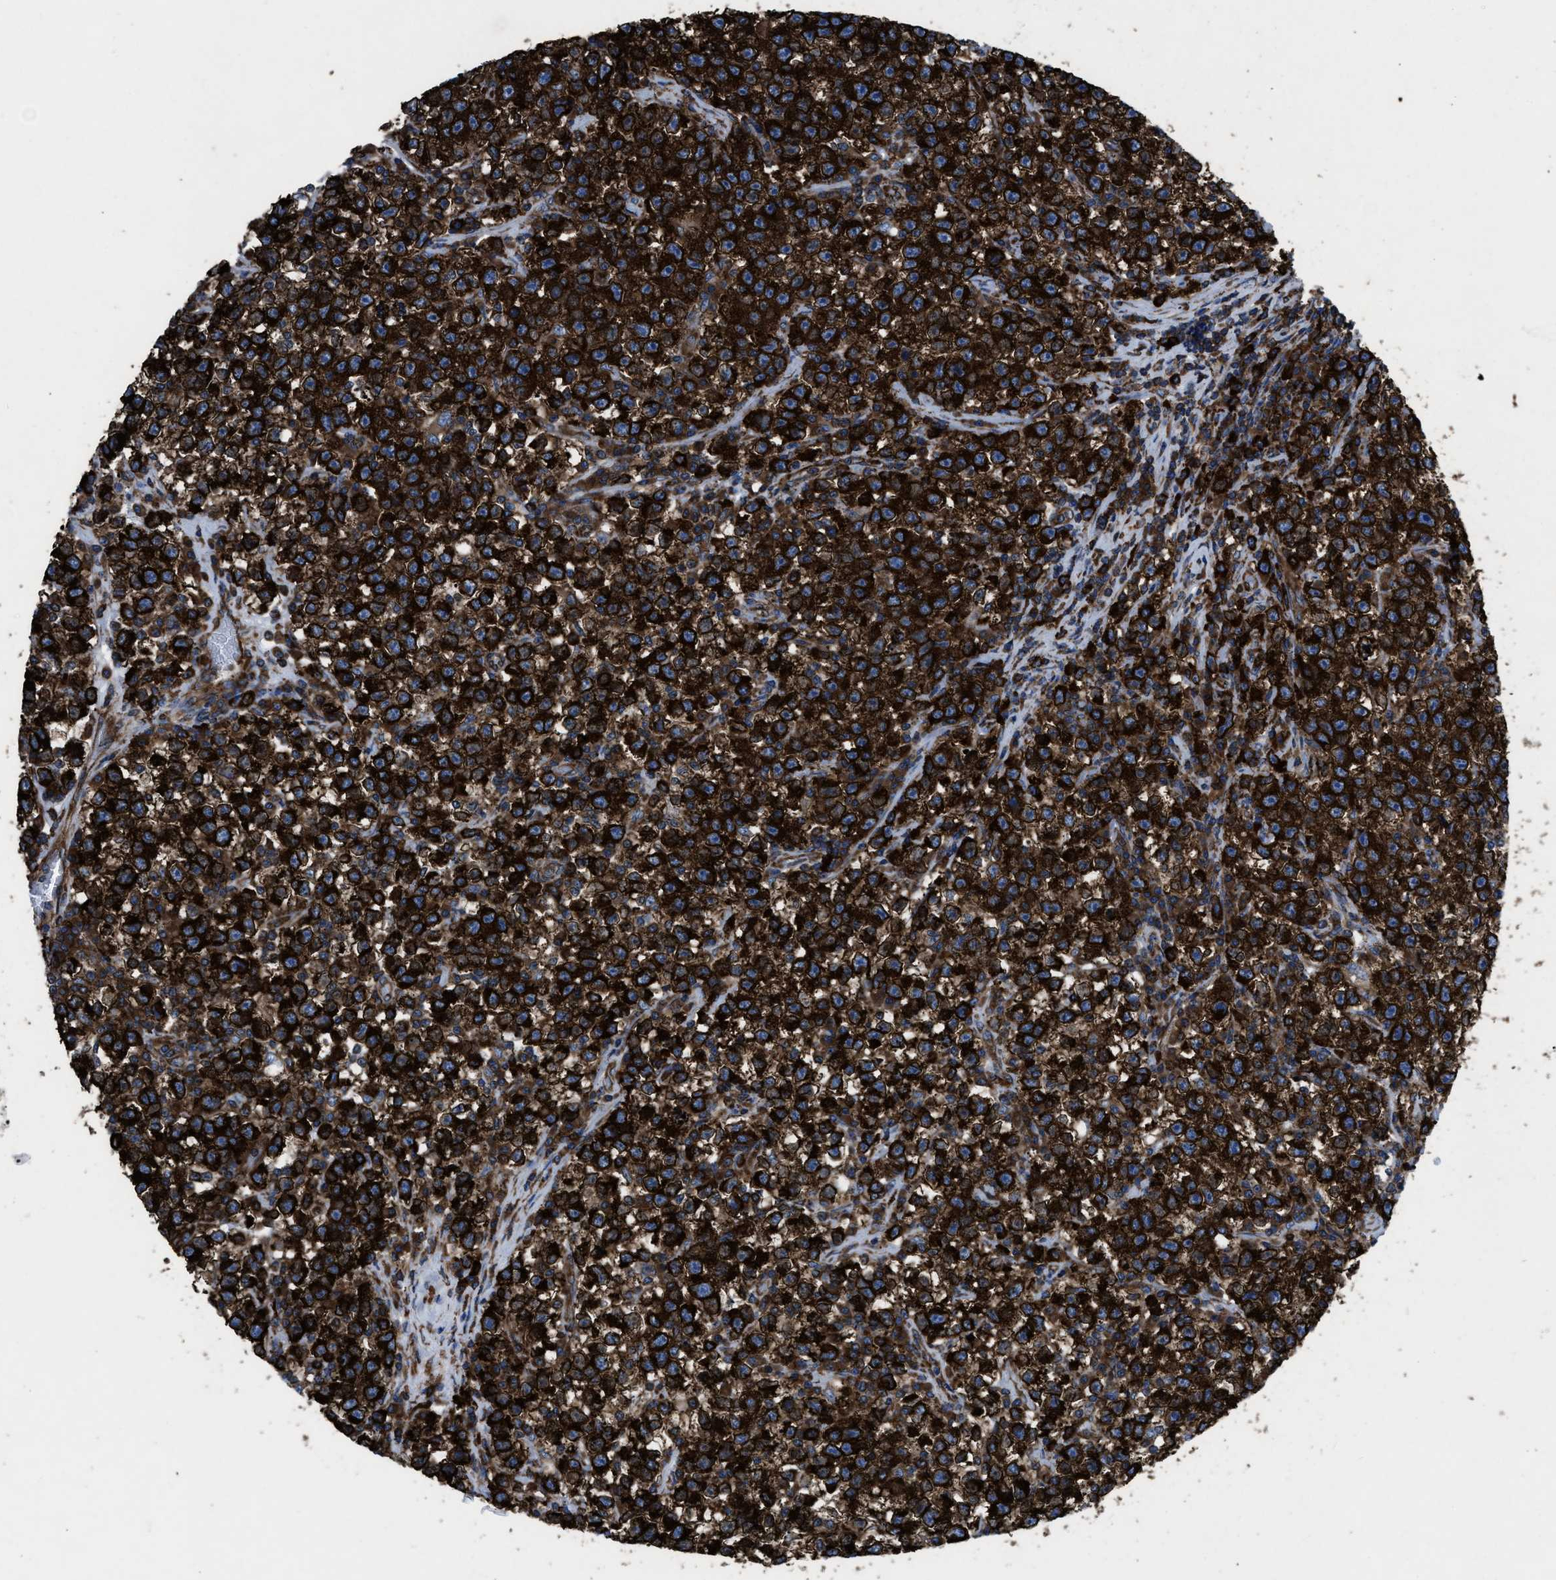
{"staining": {"intensity": "strong", "quantity": ">75%", "location": "cytoplasmic/membranous"}, "tissue": "testis cancer", "cell_type": "Tumor cells", "image_type": "cancer", "snomed": [{"axis": "morphology", "description": "Seminoma, NOS"}, {"axis": "topography", "description": "Testis"}], "caption": "A high-resolution micrograph shows IHC staining of testis cancer (seminoma), which displays strong cytoplasmic/membranous positivity in about >75% of tumor cells.", "gene": "CAPRIN1", "patient": {"sex": "male", "age": 22}}